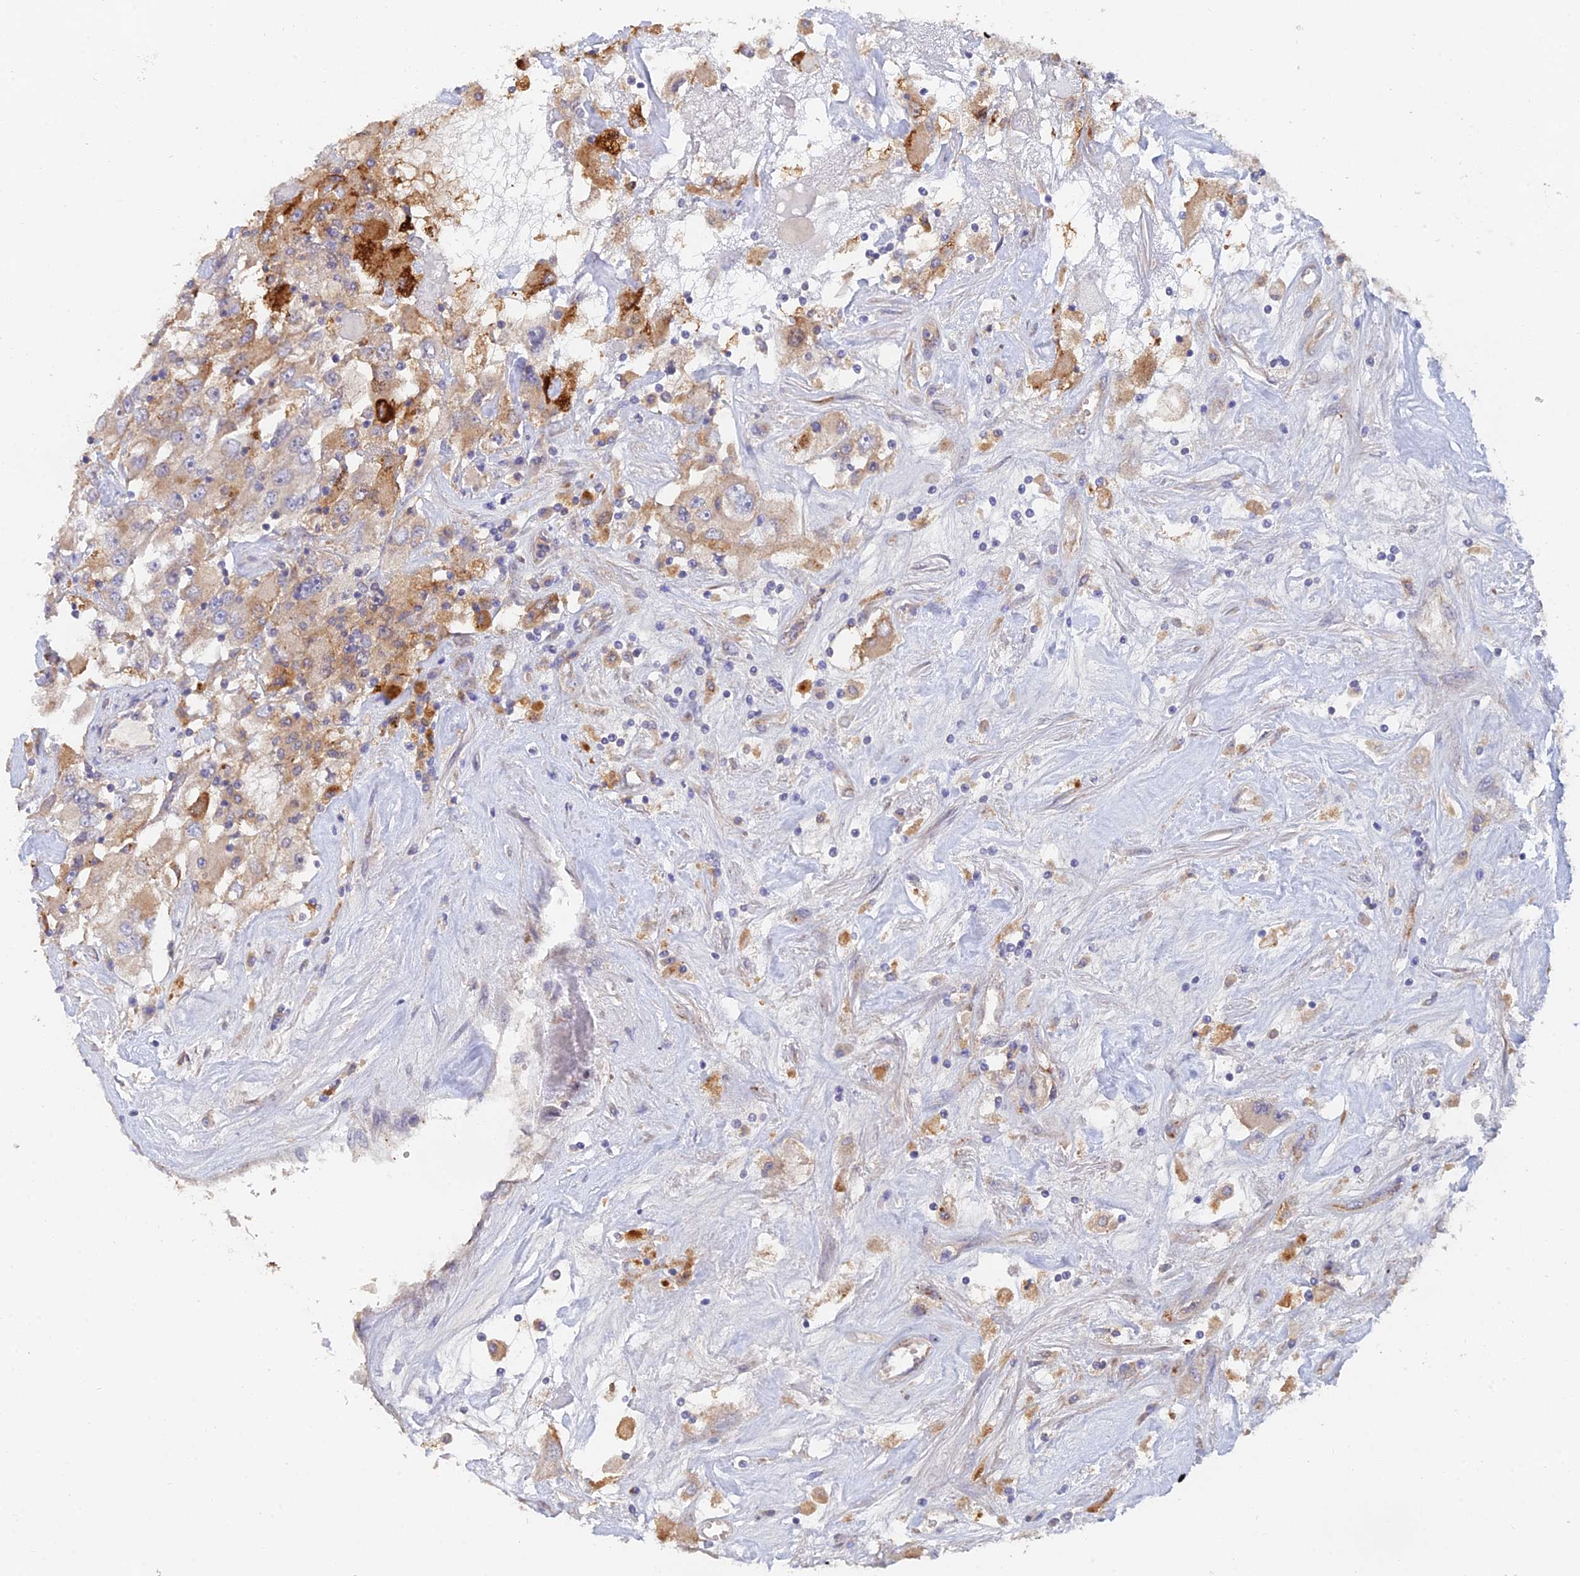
{"staining": {"intensity": "moderate", "quantity": "<25%", "location": "cytoplasmic/membranous"}, "tissue": "renal cancer", "cell_type": "Tumor cells", "image_type": "cancer", "snomed": [{"axis": "morphology", "description": "Adenocarcinoma, NOS"}, {"axis": "topography", "description": "Kidney"}], "caption": "Protein staining of adenocarcinoma (renal) tissue exhibits moderate cytoplasmic/membranous staining in about <25% of tumor cells.", "gene": "ARRDC1", "patient": {"sex": "female", "age": 52}}